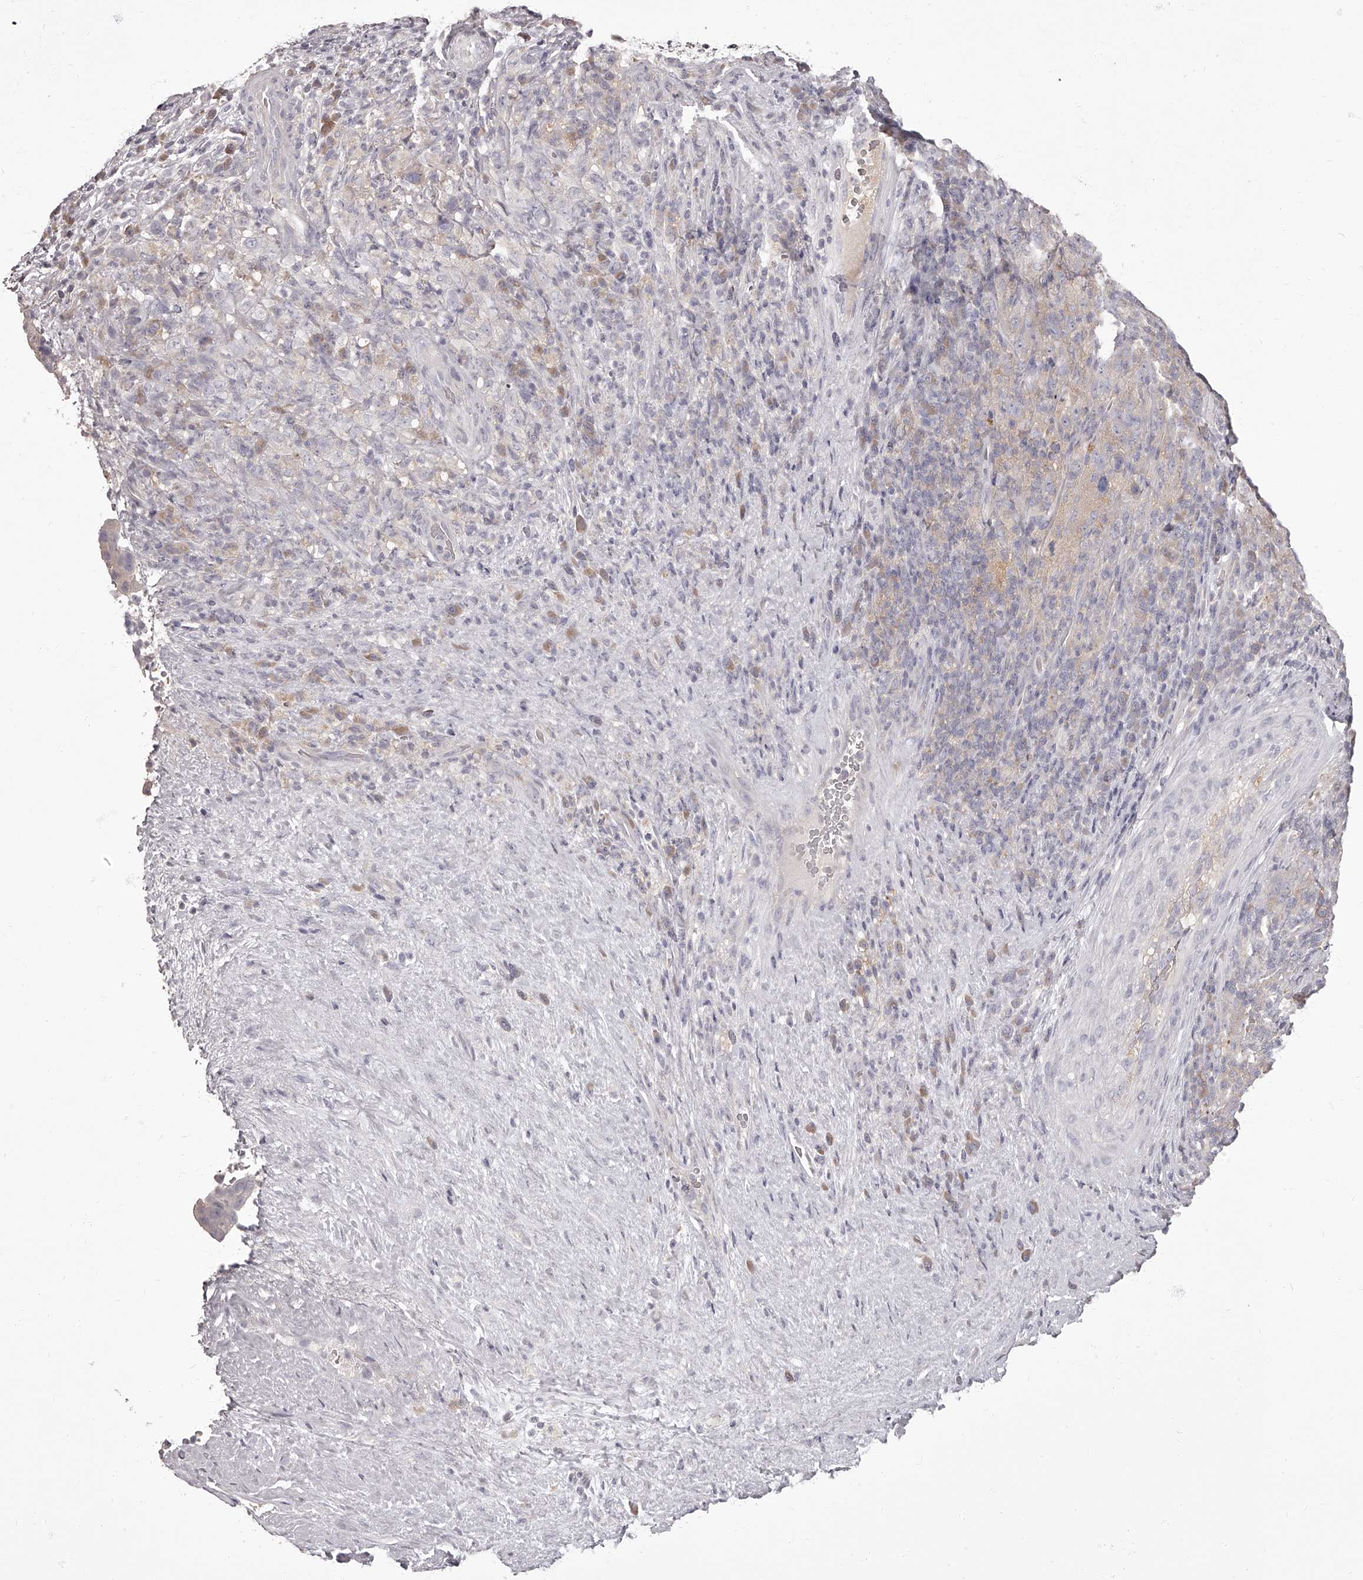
{"staining": {"intensity": "negative", "quantity": "none", "location": "none"}, "tissue": "pancreatic cancer", "cell_type": "Tumor cells", "image_type": "cancer", "snomed": [{"axis": "morphology", "description": "Adenocarcinoma, NOS"}, {"axis": "topography", "description": "Pancreas"}], "caption": "An immunohistochemistry (IHC) image of pancreatic cancer (adenocarcinoma) is shown. There is no staining in tumor cells of pancreatic cancer (adenocarcinoma).", "gene": "APEH", "patient": {"sex": "male", "age": 63}}